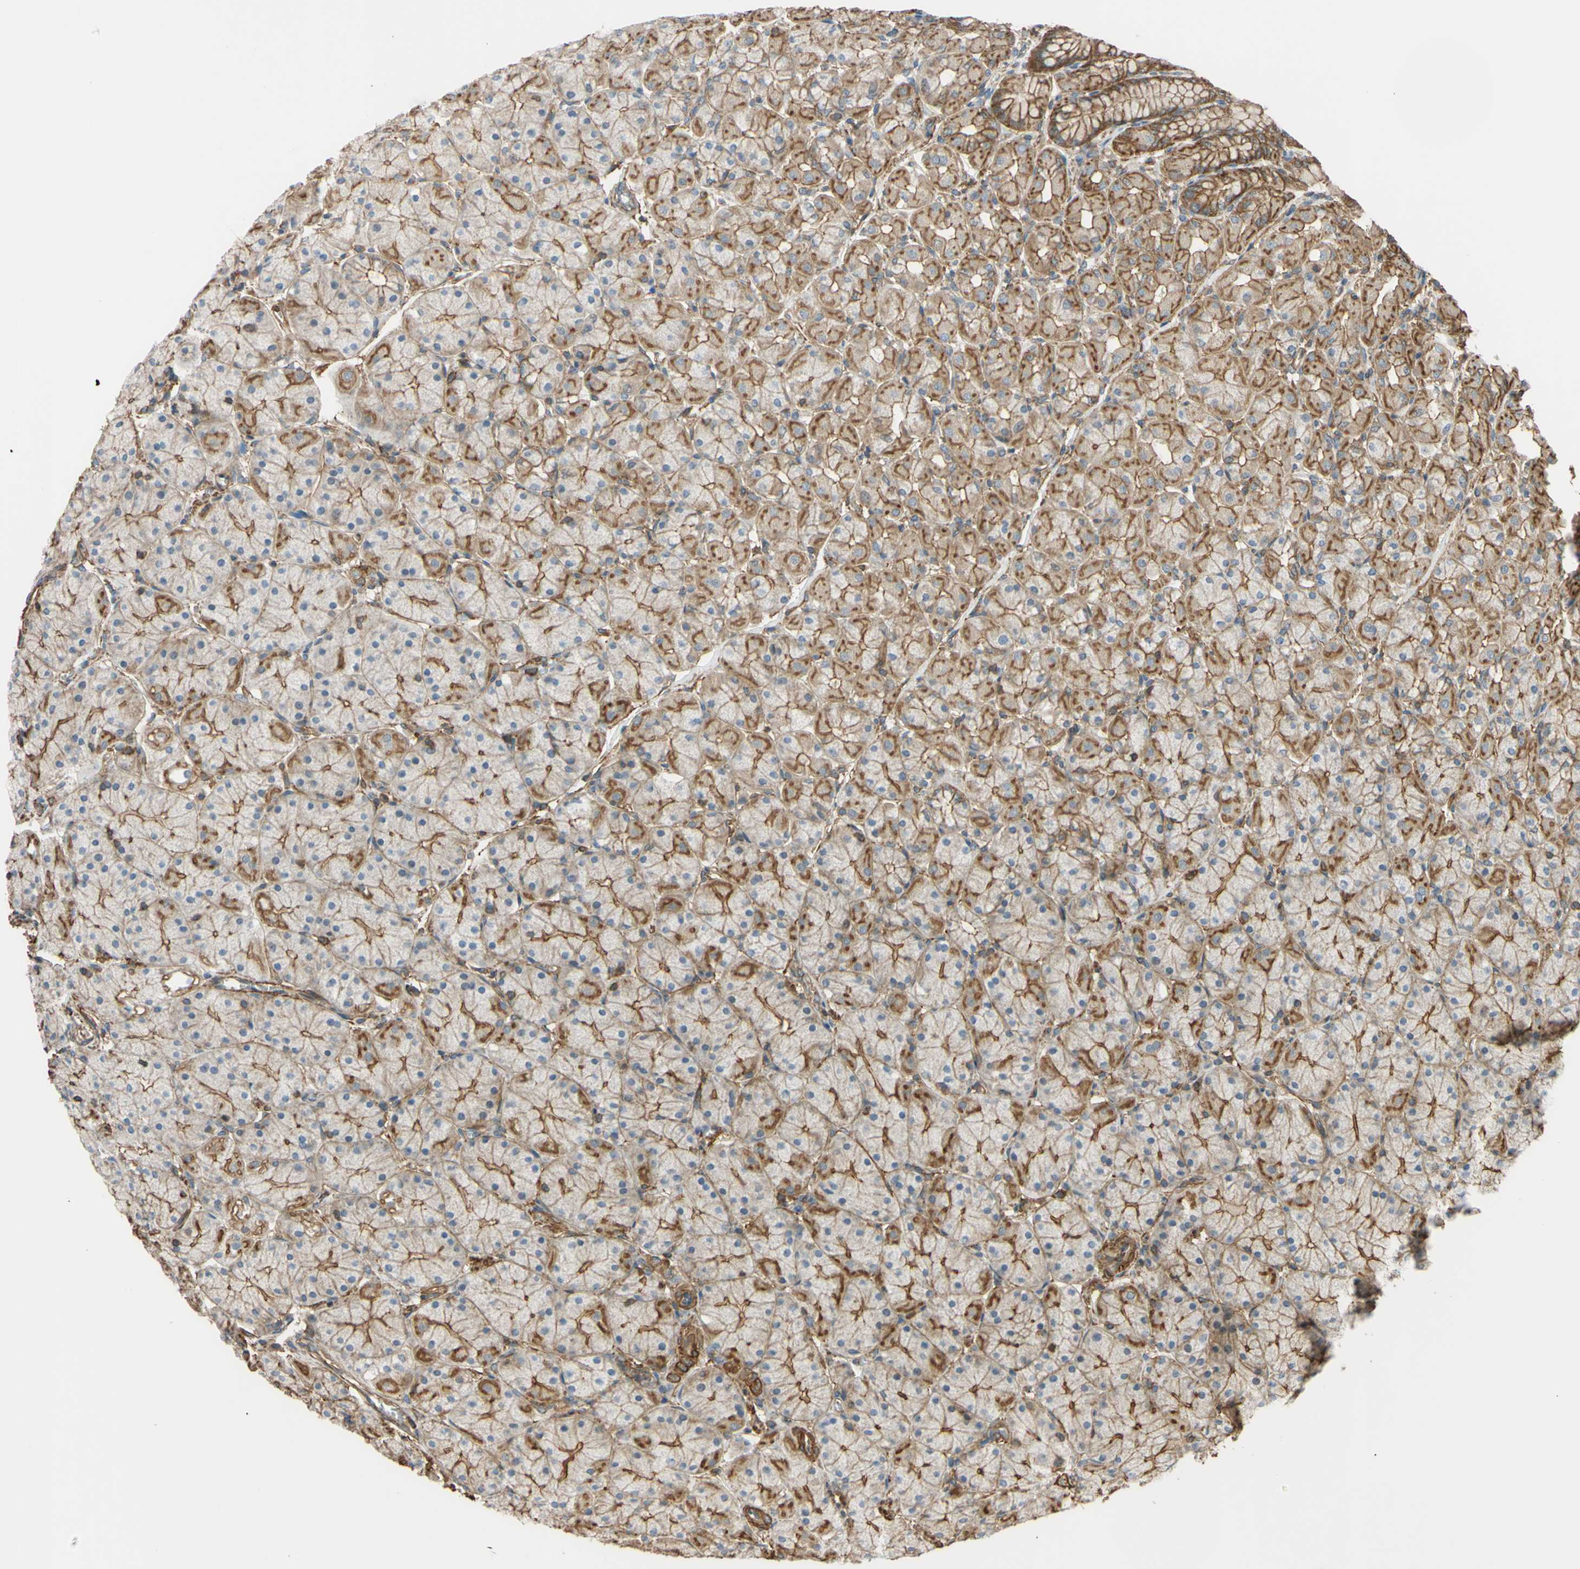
{"staining": {"intensity": "moderate", "quantity": ">75%", "location": "cytoplasmic/membranous"}, "tissue": "stomach", "cell_type": "Glandular cells", "image_type": "normal", "snomed": [{"axis": "morphology", "description": "Normal tissue, NOS"}, {"axis": "topography", "description": "Stomach, upper"}], "caption": "Protein analysis of benign stomach demonstrates moderate cytoplasmic/membranous expression in about >75% of glandular cells. The protein is shown in brown color, while the nuclei are stained blue.", "gene": "ADD3", "patient": {"sex": "female", "age": 56}}